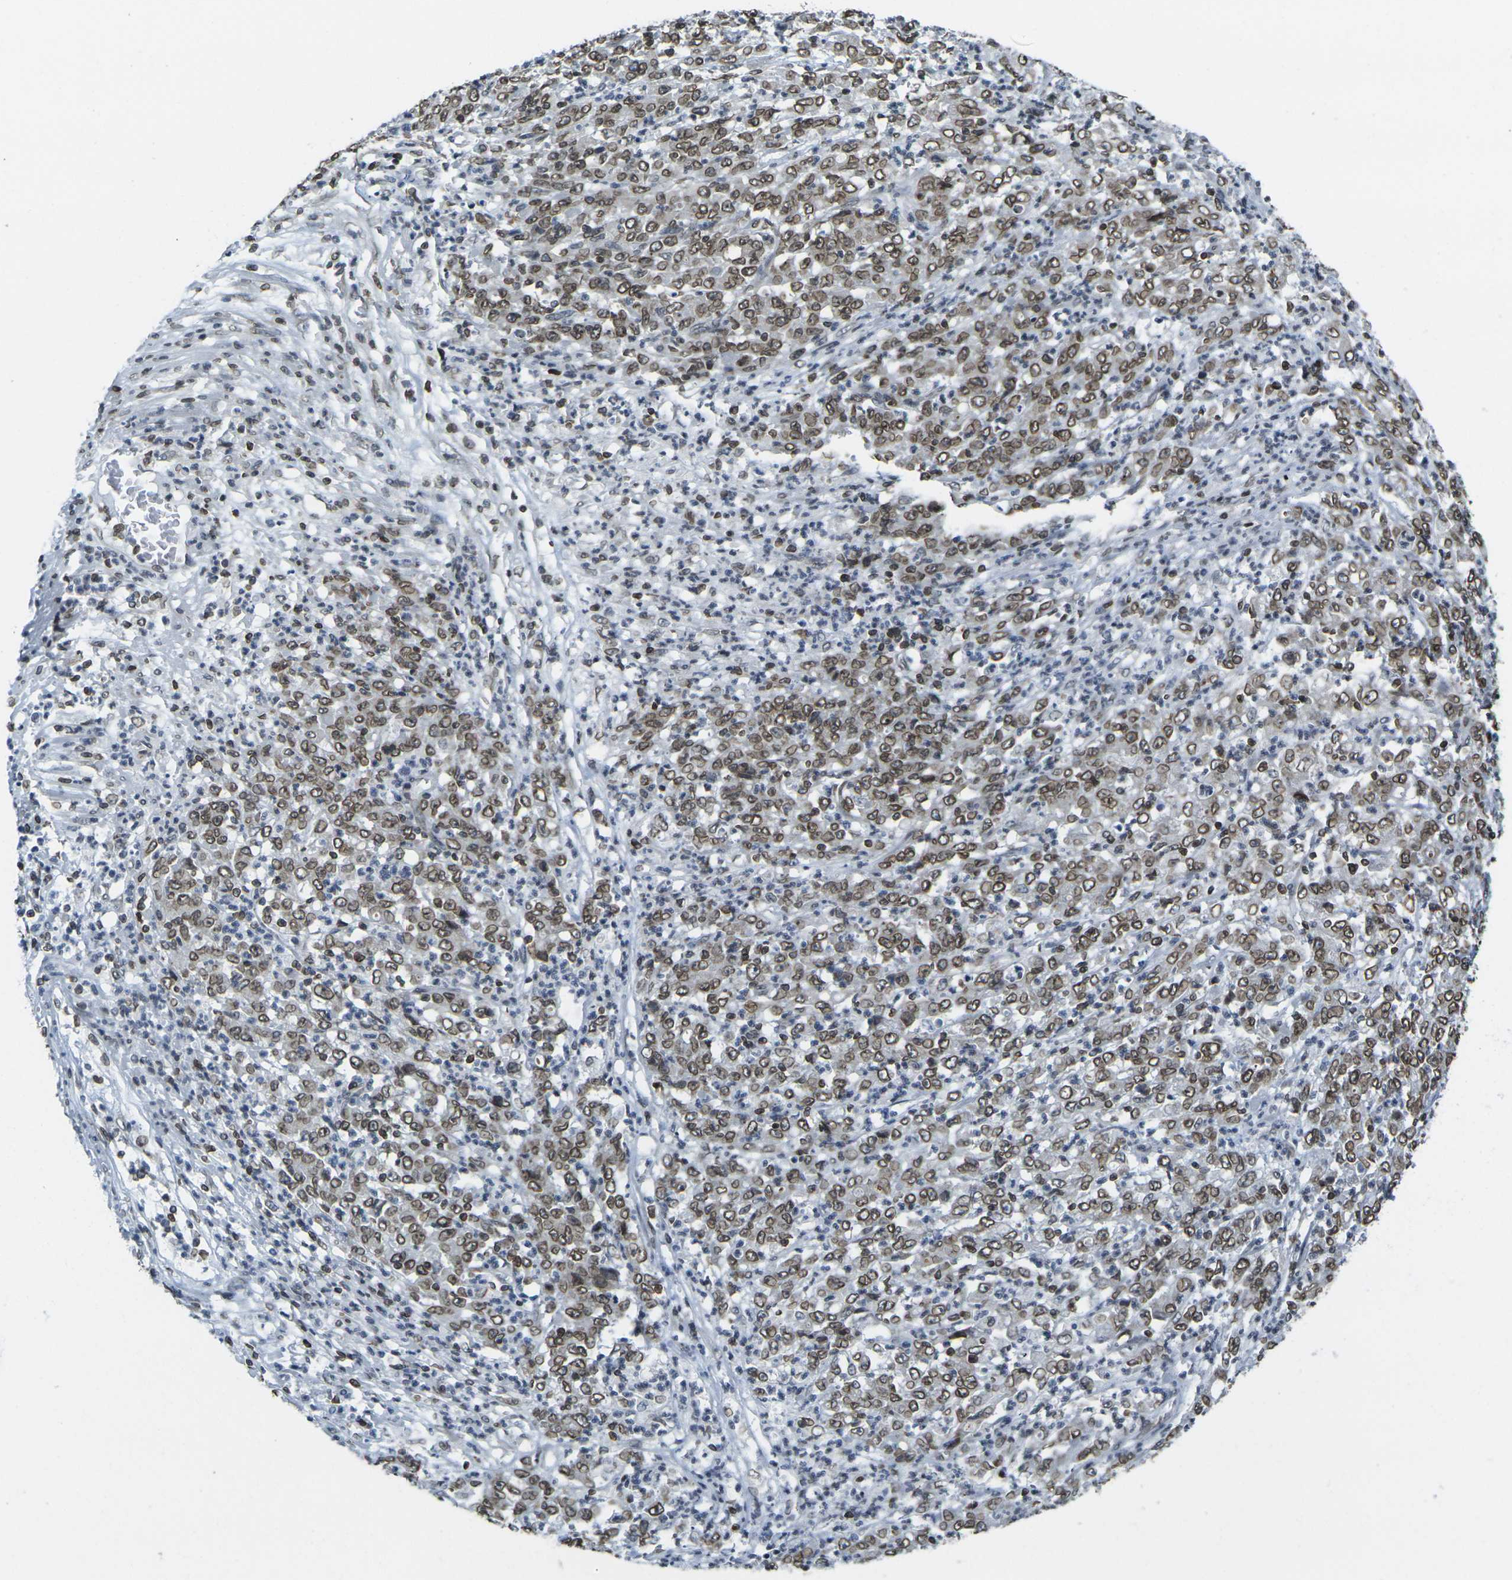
{"staining": {"intensity": "strong", "quantity": ">75%", "location": "cytoplasmic/membranous,nuclear"}, "tissue": "stomach cancer", "cell_type": "Tumor cells", "image_type": "cancer", "snomed": [{"axis": "morphology", "description": "Adenocarcinoma, NOS"}, {"axis": "topography", "description": "Stomach, lower"}], "caption": "Stomach adenocarcinoma stained with a brown dye shows strong cytoplasmic/membranous and nuclear positive positivity in about >75% of tumor cells.", "gene": "BRDT", "patient": {"sex": "female", "age": 71}}